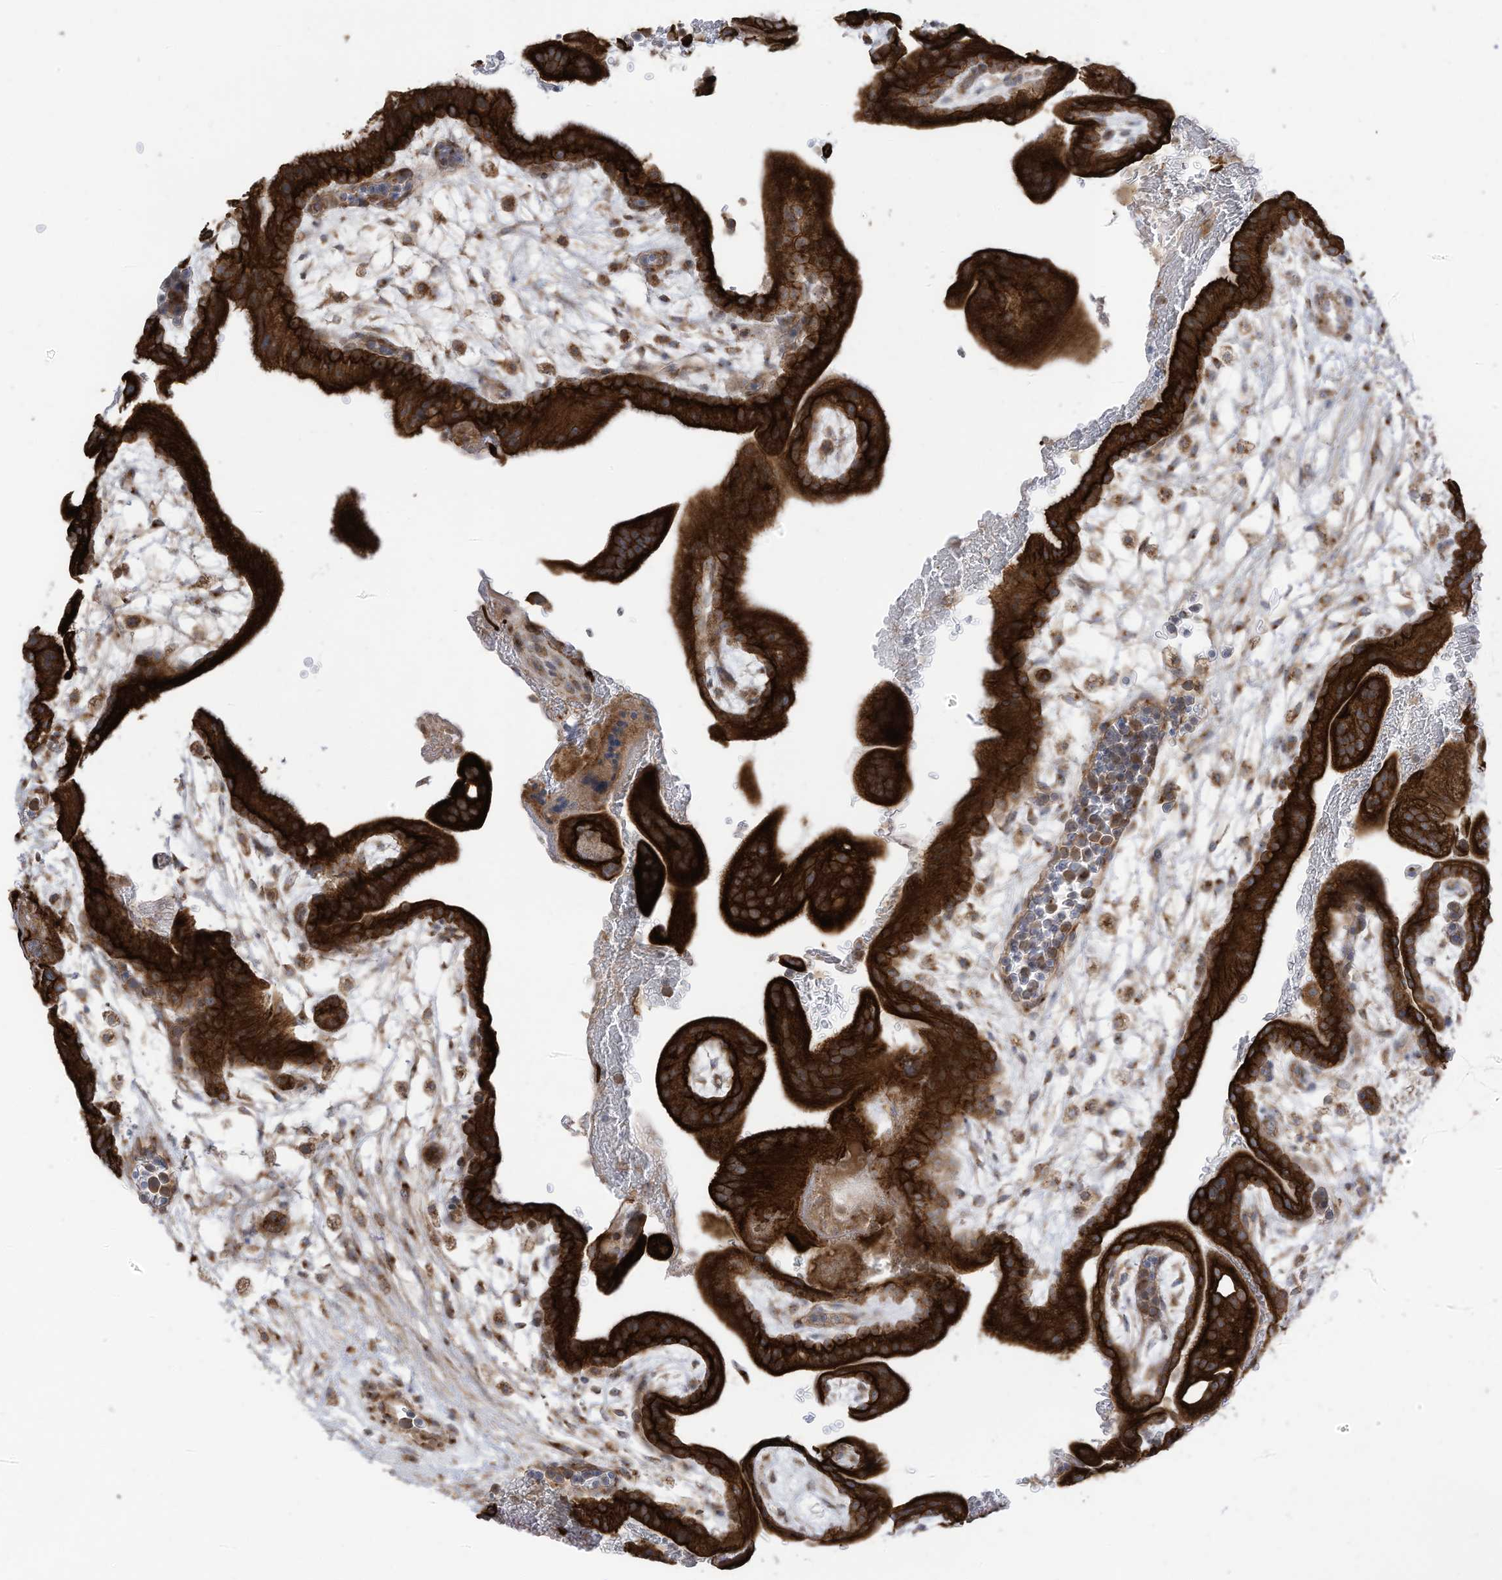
{"staining": {"intensity": "strong", "quantity": ">75%", "location": "cytoplasmic/membranous"}, "tissue": "placenta", "cell_type": "Trophoblastic cells", "image_type": "normal", "snomed": [{"axis": "morphology", "description": "Normal tissue, NOS"}, {"axis": "topography", "description": "Placenta"}], "caption": "Trophoblastic cells reveal high levels of strong cytoplasmic/membranous staining in about >75% of cells in benign human placenta. (brown staining indicates protein expression, while blue staining denotes nuclei).", "gene": "CGAS", "patient": {"sex": "female", "age": 35}}